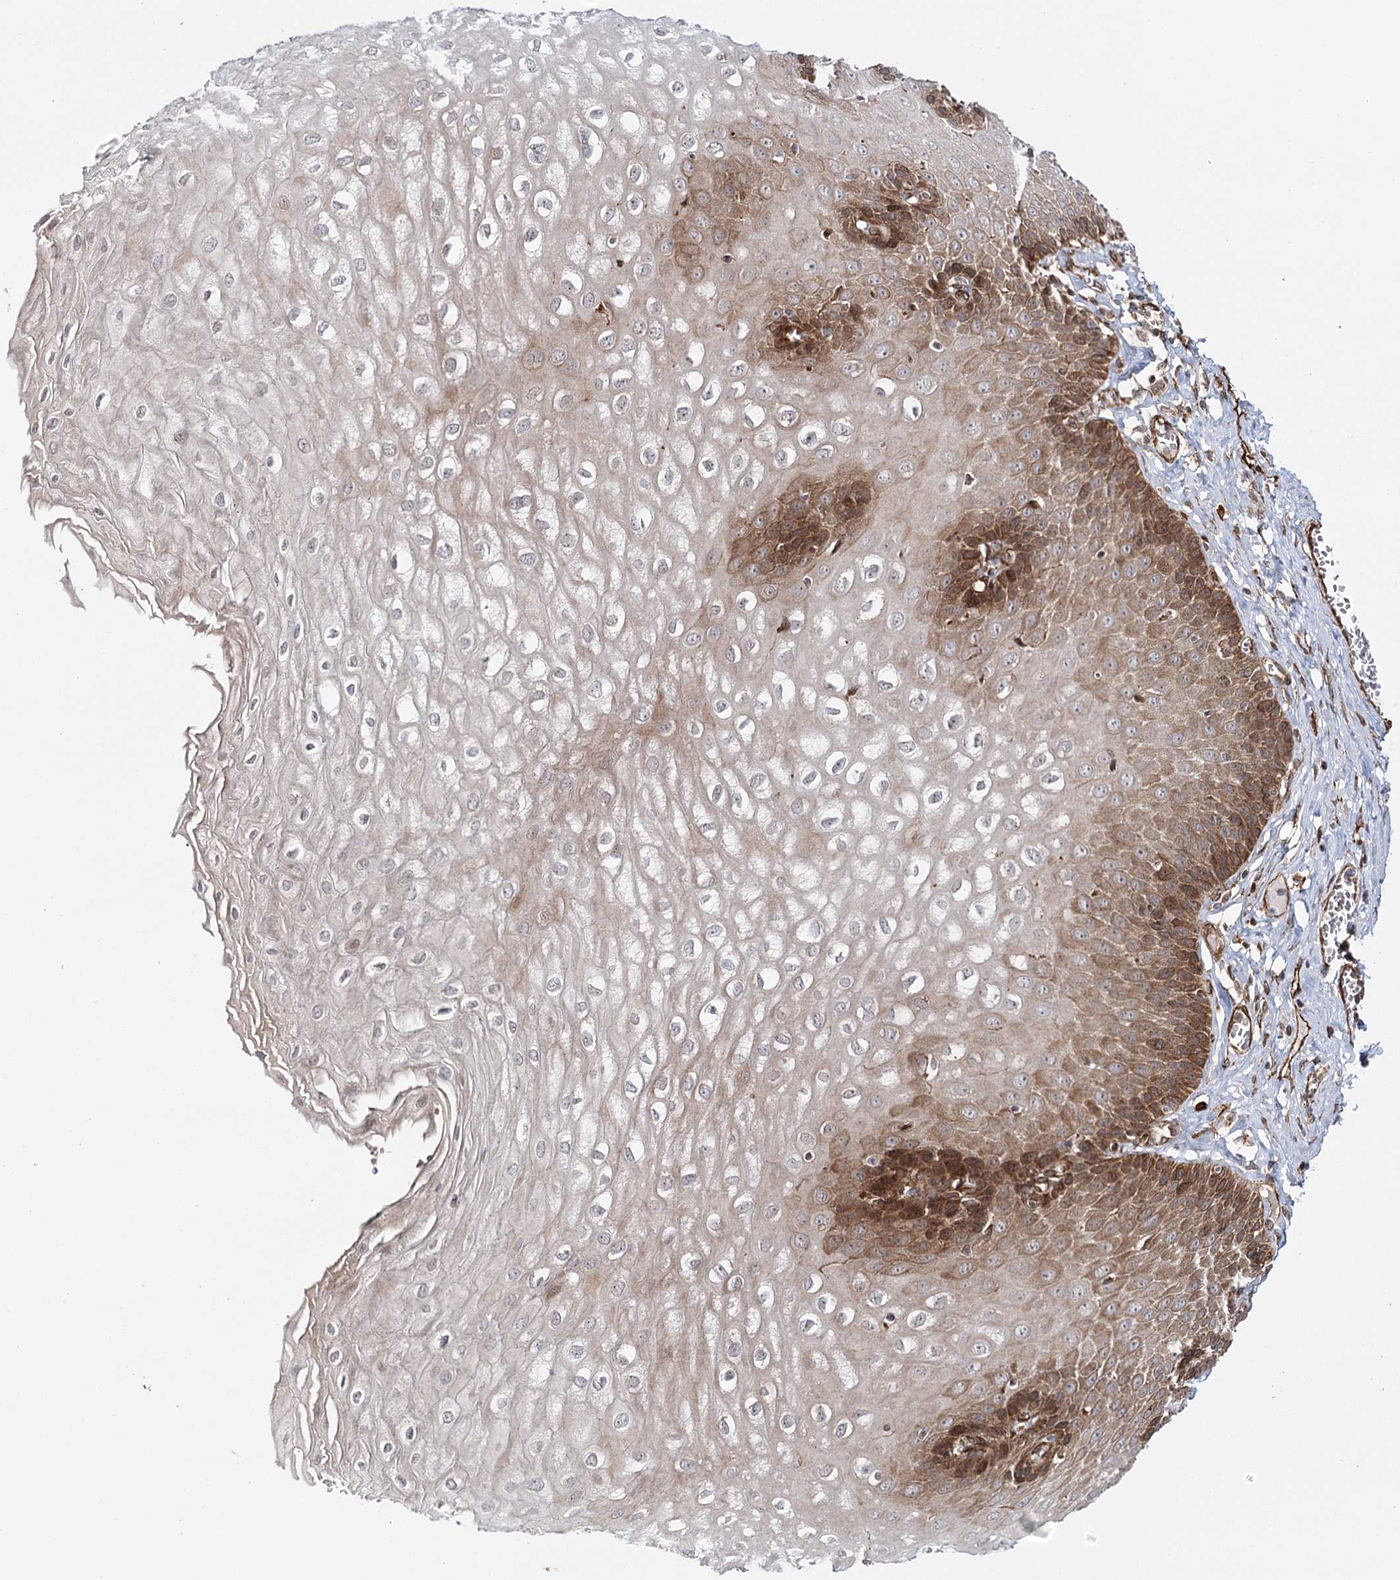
{"staining": {"intensity": "moderate", "quantity": ">75%", "location": "cytoplasmic/membranous,nuclear"}, "tissue": "esophagus", "cell_type": "Squamous epithelial cells", "image_type": "normal", "snomed": [{"axis": "morphology", "description": "Normal tissue, NOS"}, {"axis": "topography", "description": "Esophagus"}], "caption": "Brown immunohistochemical staining in normal esophagus demonstrates moderate cytoplasmic/membranous,nuclear staining in approximately >75% of squamous epithelial cells. Ihc stains the protein of interest in brown and the nuclei are stained blue.", "gene": "MKNK1", "patient": {"sex": "male", "age": 60}}